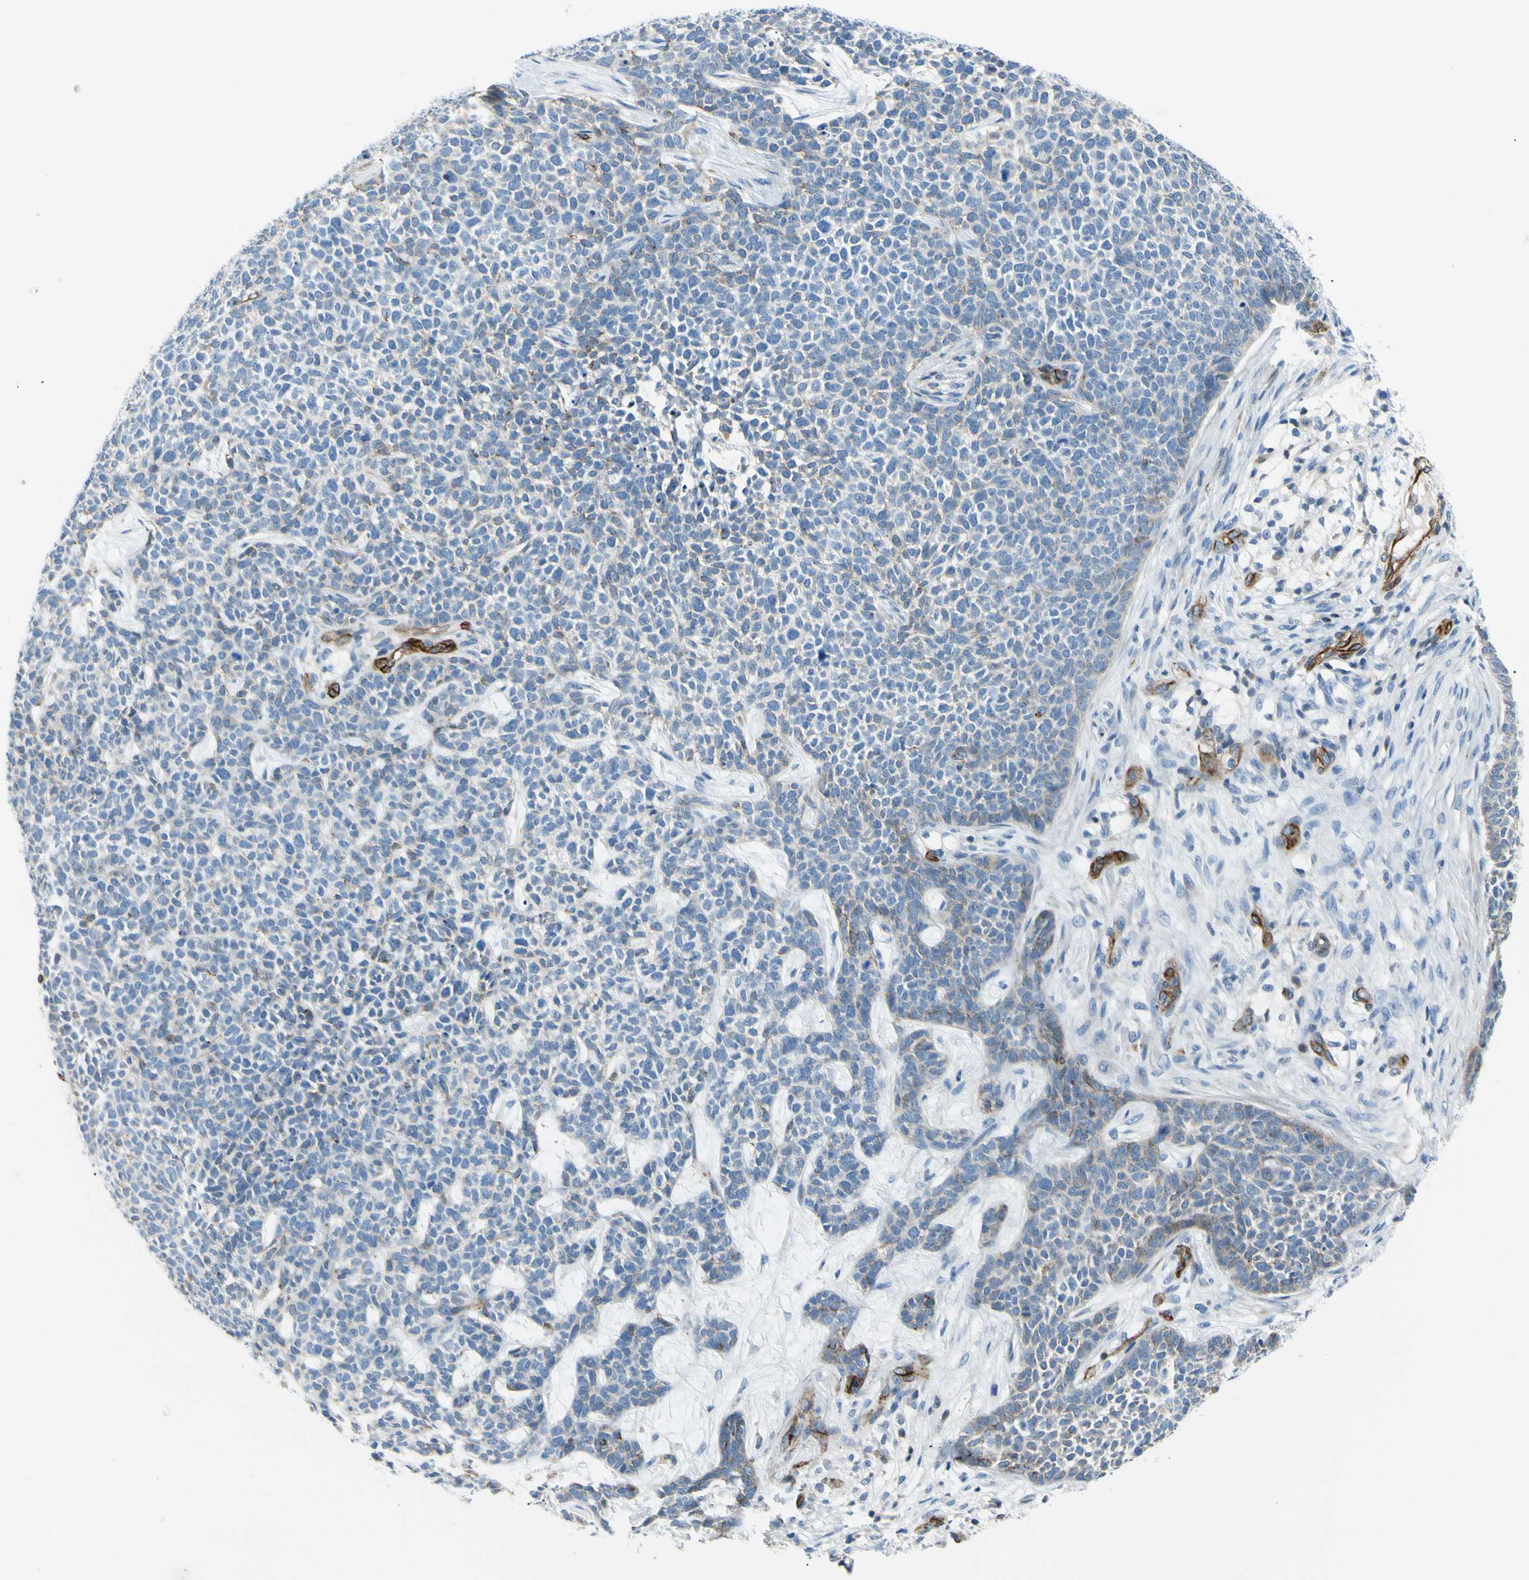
{"staining": {"intensity": "weak", "quantity": "<25%", "location": "cytoplasmic/membranous"}, "tissue": "skin cancer", "cell_type": "Tumor cells", "image_type": "cancer", "snomed": [{"axis": "morphology", "description": "Basal cell carcinoma"}, {"axis": "topography", "description": "Skin"}], "caption": "Human basal cell carcinoma (skin) stained for a protein using IHC shows no positivity in tumor cells.", "gene": "PRRG2", "patient": {"sex": "female", "age": 84}}